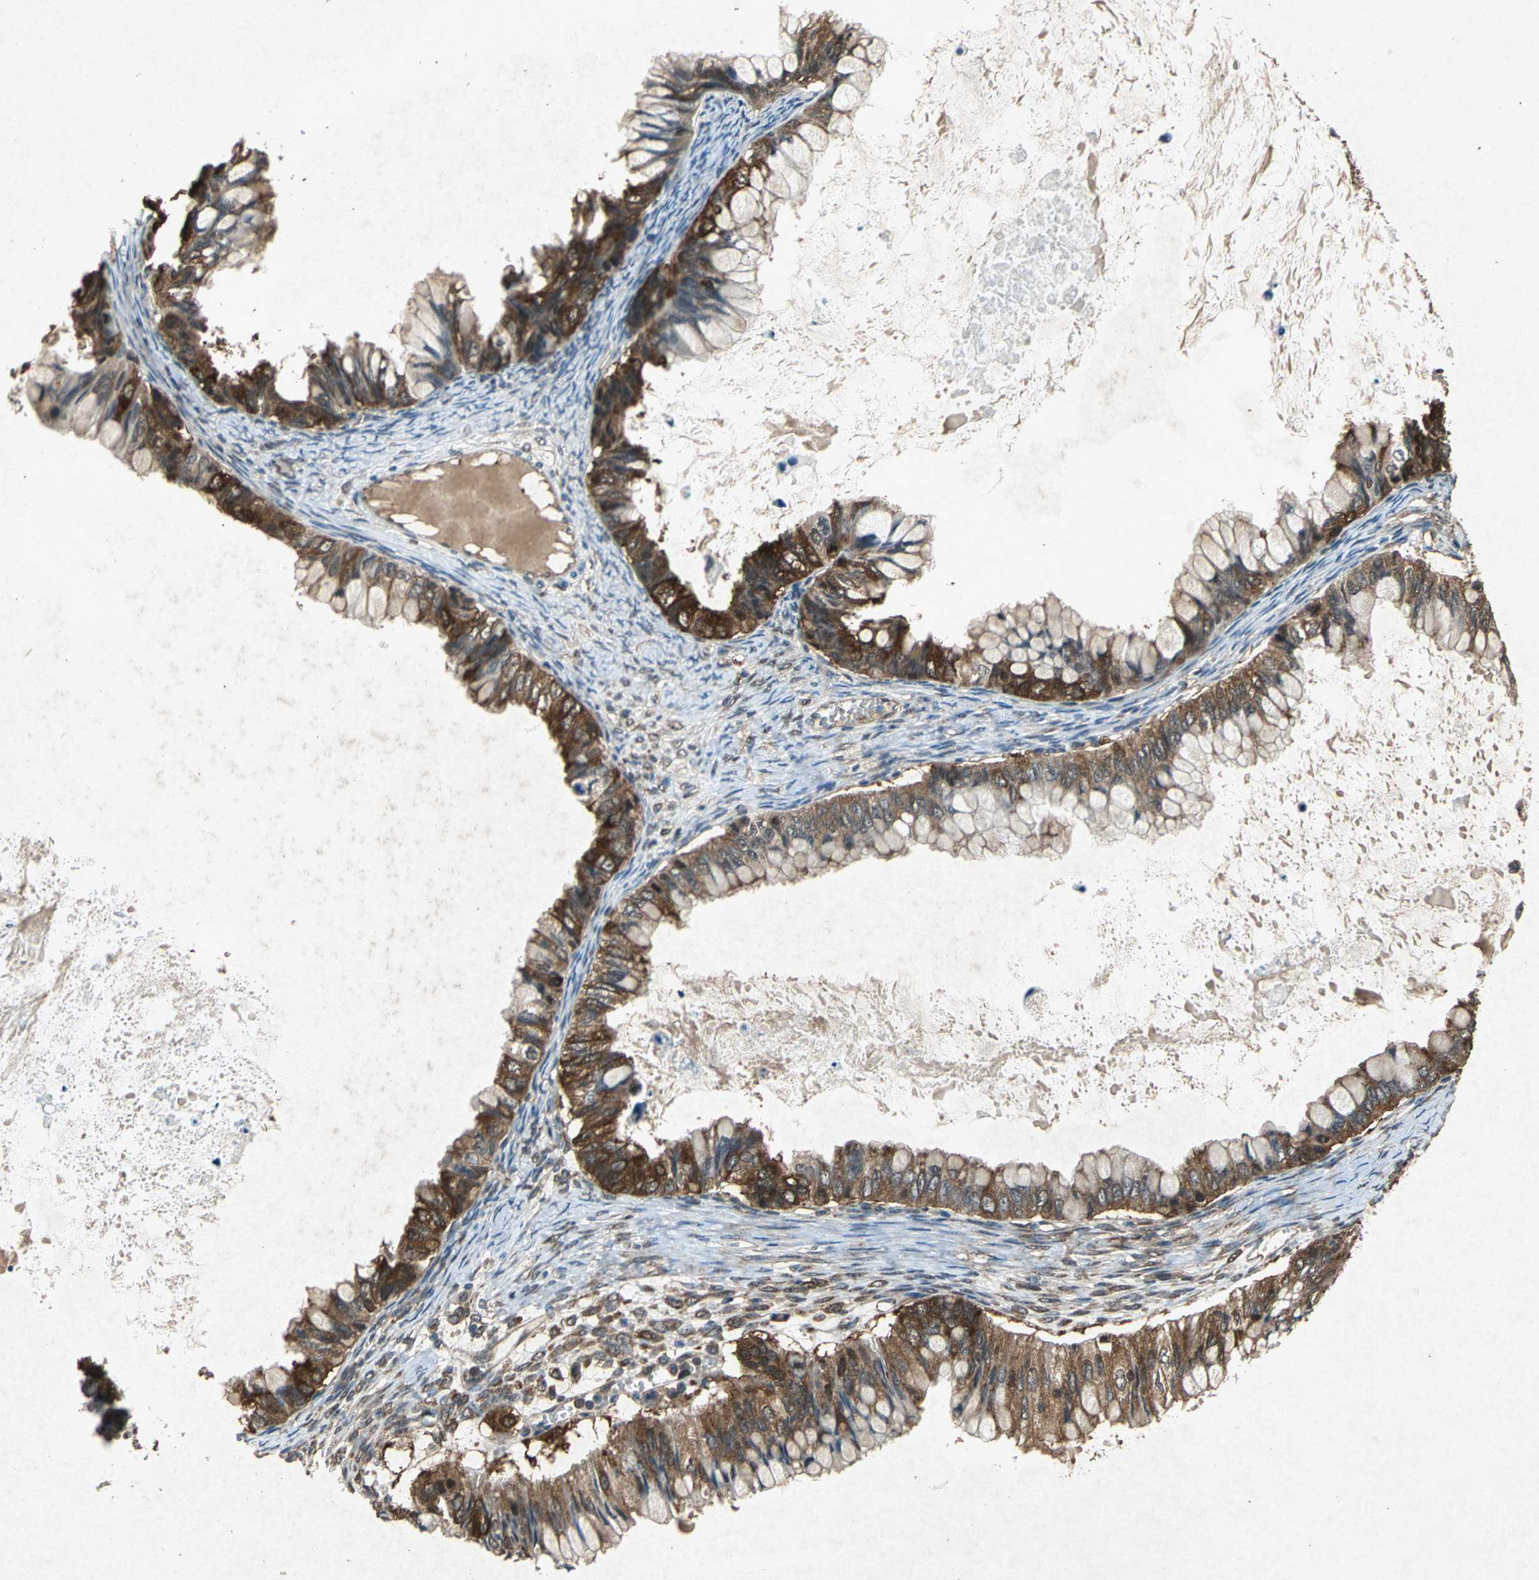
{"staining": {"intensity": "strong", "quantity": ">75%", "location": "cytoplasmic/membranous"}, "tissue": "ovarian cancer", "cell_type": "Tumor cells", "image_type": "cancer", "snomed": [{"axis": "morphology", "description": "Cystadenocarcinoma, mucinous, NOS"}, {"axis": "topography", "description": "Ovary"}], "caption": "This micrograph reveals ovarian cancer (mucinous cystadenocarcinoma) stained with immunohistochemistry to label a protein in brown. The cytoplasmic/membranous of tumor cells show strong positivity for the protein. Nuclei are counter-stained blue.", "gene": "HSP90AB1", "patient": {"sex": "female", "age": 80}}